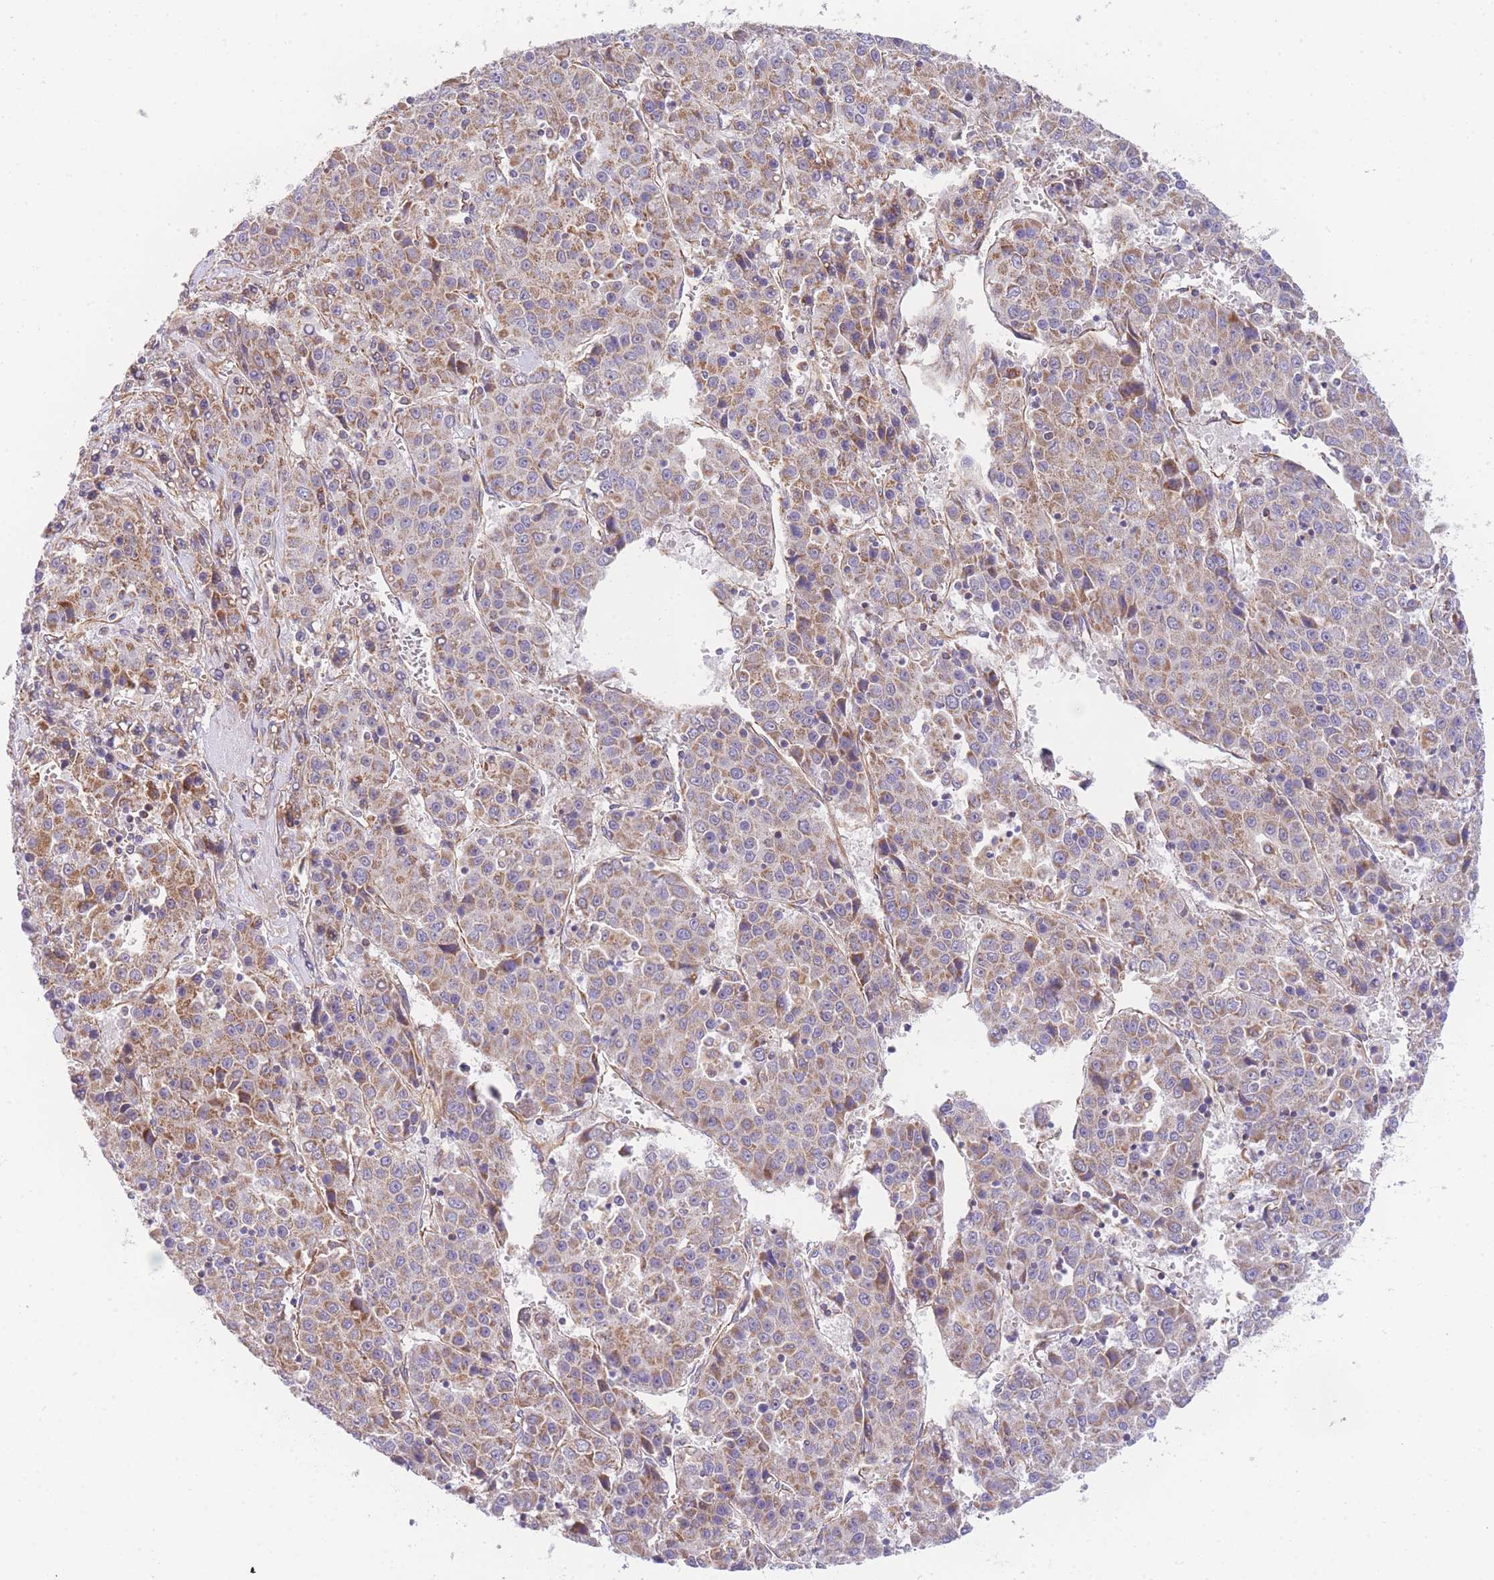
{"staining": {"intensity": "moderate", "quantity": ">75%", "location": "cytoplasmic/membranous"}, "tissue": "liver cancer", "cell_type": "Tumor cells", "image_type": "cancer", "snomed": [{"axis": "morphology", "description": "Carcinoma, Hepatocellular, NOS"}, {"axis": "topography", "description": "Liver"}], "caption": "This photomicrograph shows liver hepatocellular carcinoma stained with IHC to label a protein in brown. The cytoplasmic/membranous of tumor cells show moderate positivity for the protein. Nuclei are counter-stained blue.", "gene": "MTRES1", "patient": {"sex": "female", "age": 53}}